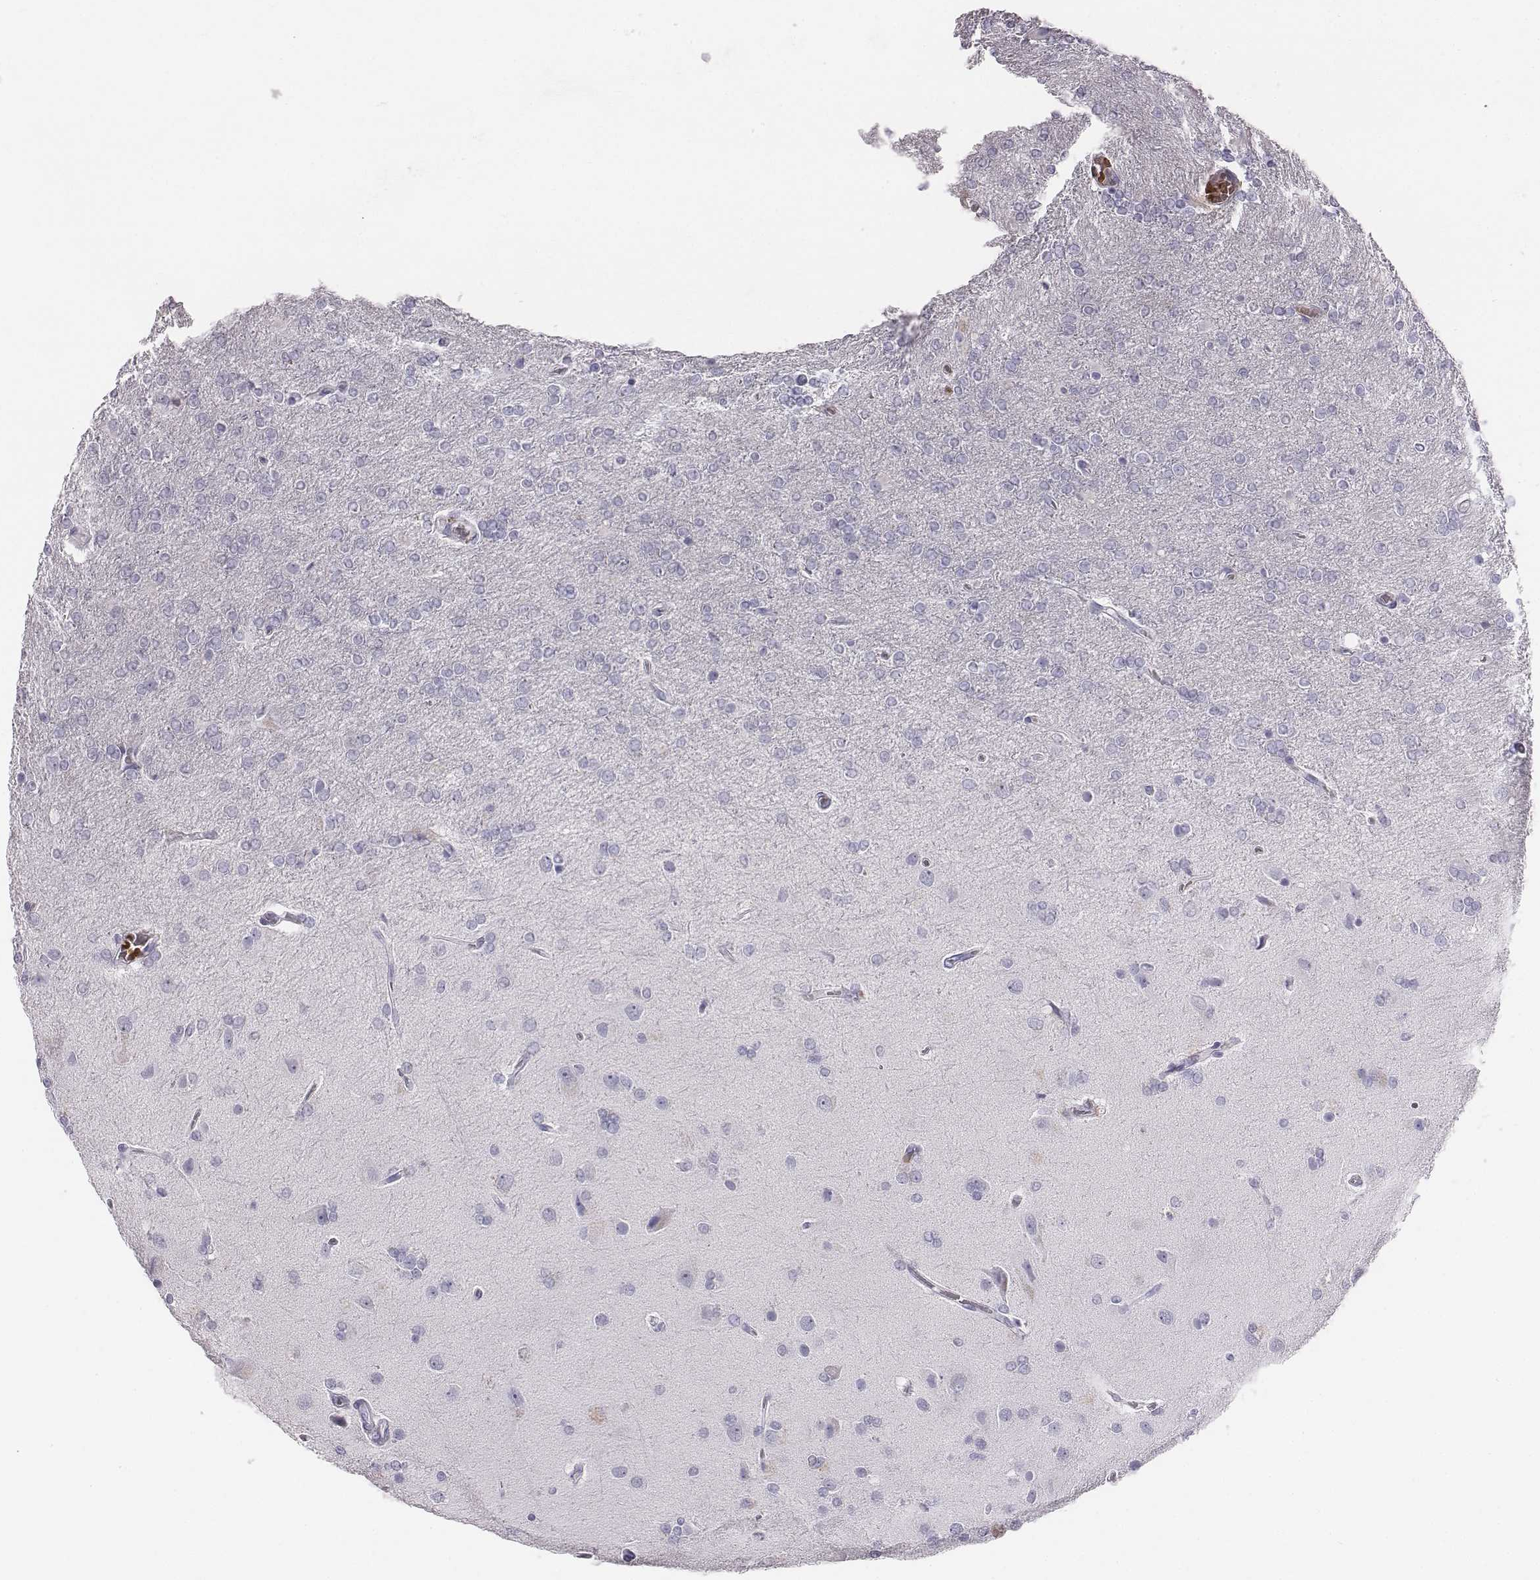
{"staining": {"intensity": "negative", "quantity": "none", "location": "none"}, "tissue": "glioma", "cell_type": "Tumor cells", "image_type": "cancer", "snomed": [{"axis": "morphology", "description": "Glioma, malignant, High grade"}, {"axis": "topography", "description": "Cerebral cortex"}], "caption": "This is an immunohistochemistry (IHC) image of malignant high-grade glioma. There is no staining in tumor cells.", "gene": "HBZ", "patient": {"sex": "male", "age": 70}}